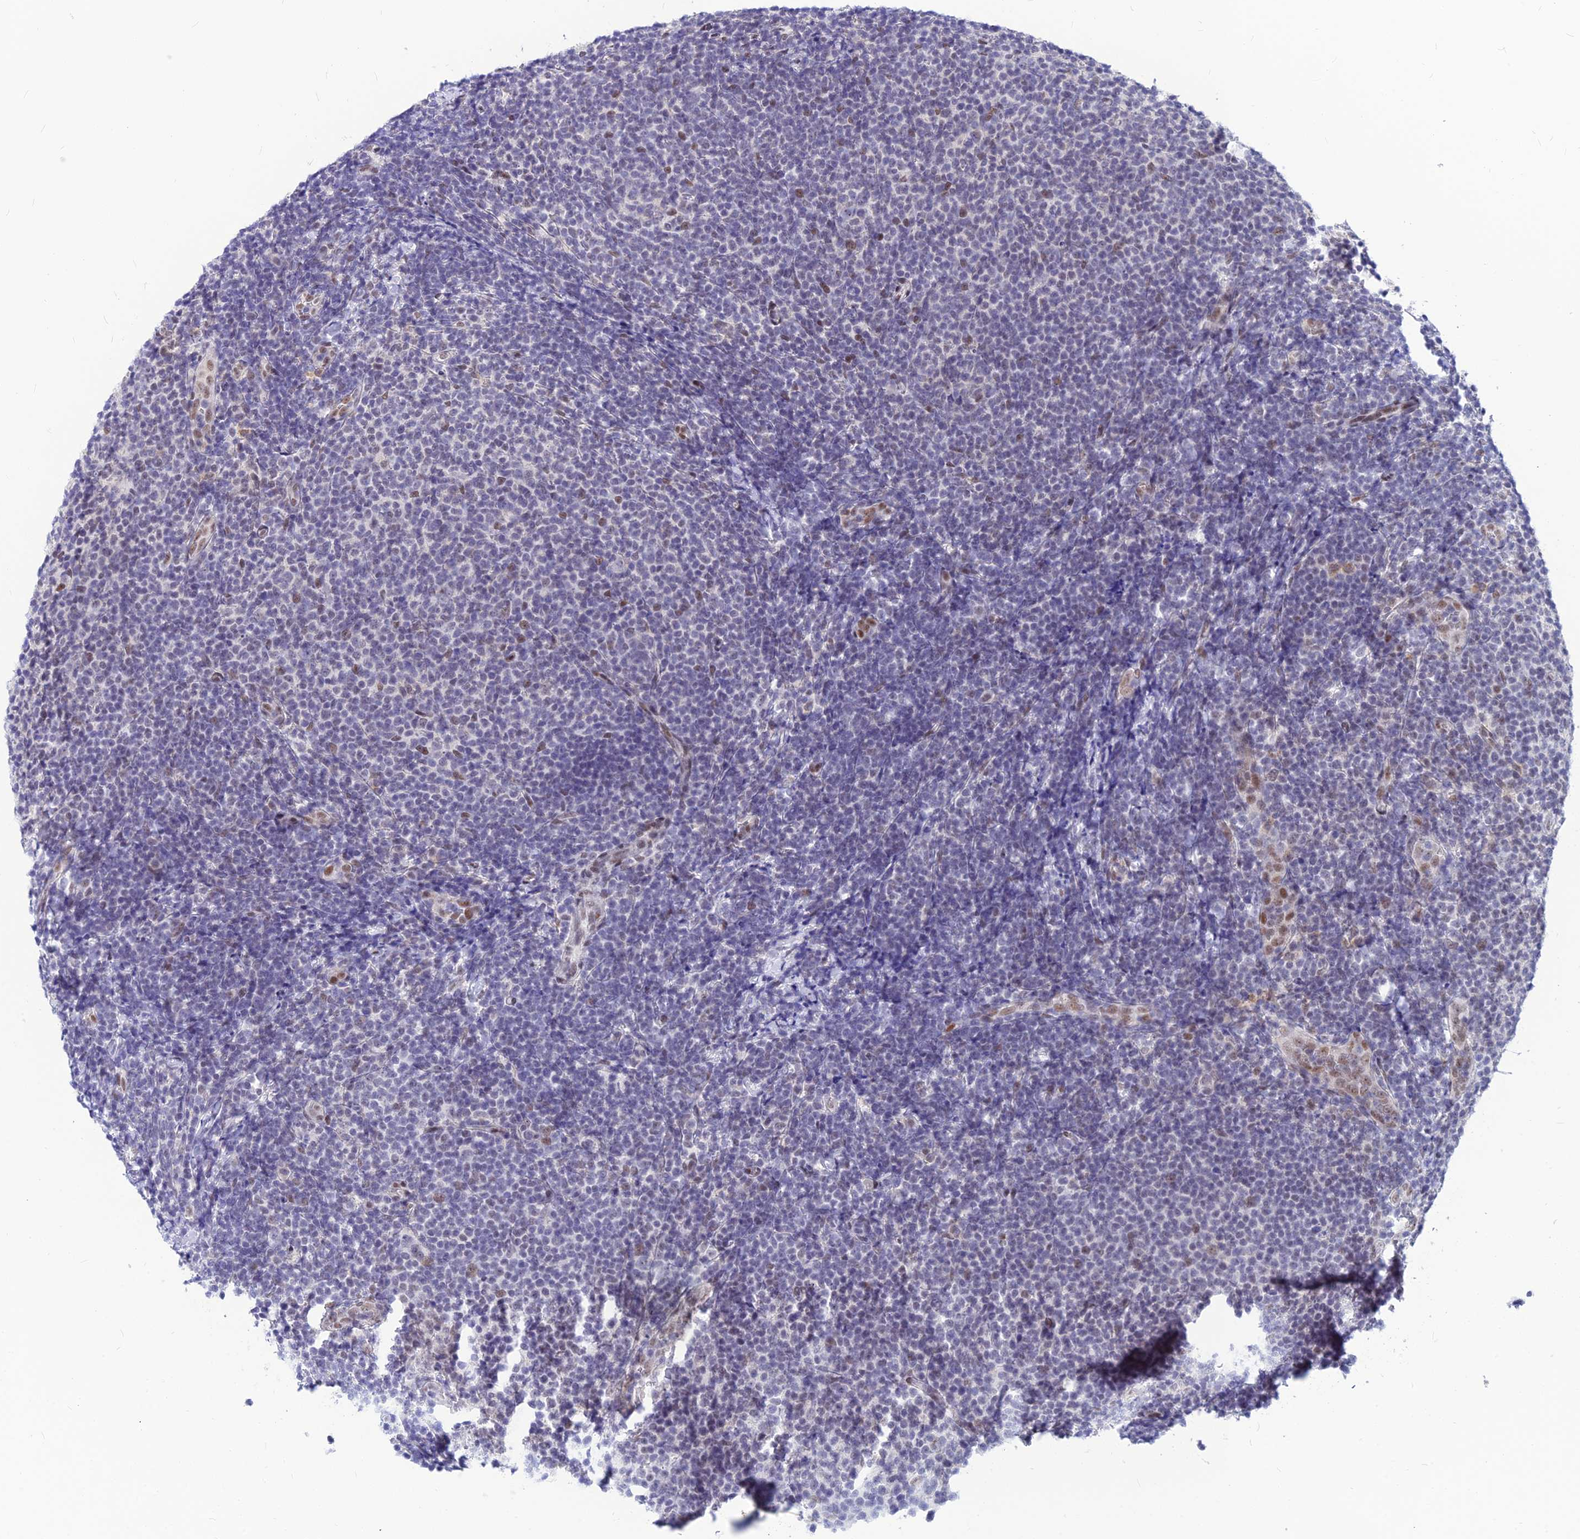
{"staining": {"intensity": "negative", "quantity": "none", "location": "none"}, "tissue": "lymphoma", "cell_type": "Tumor cells", "image_type": "cancer", "snomed": [{"axis": "morphology", "description": "Malignant lymphoma, non-Hodgkin's type, Low grade"}, {"axis": "topography", "description": "Lymph node"}], "caption": "Immunohistochemistry (IHC) of human malignant lymphoma, non-Hodgkin's type (low-grade) demonstrates no staining in tumor cells.", "gene": "KCTD13", "patient": {"sex": "male", "age": 66}}